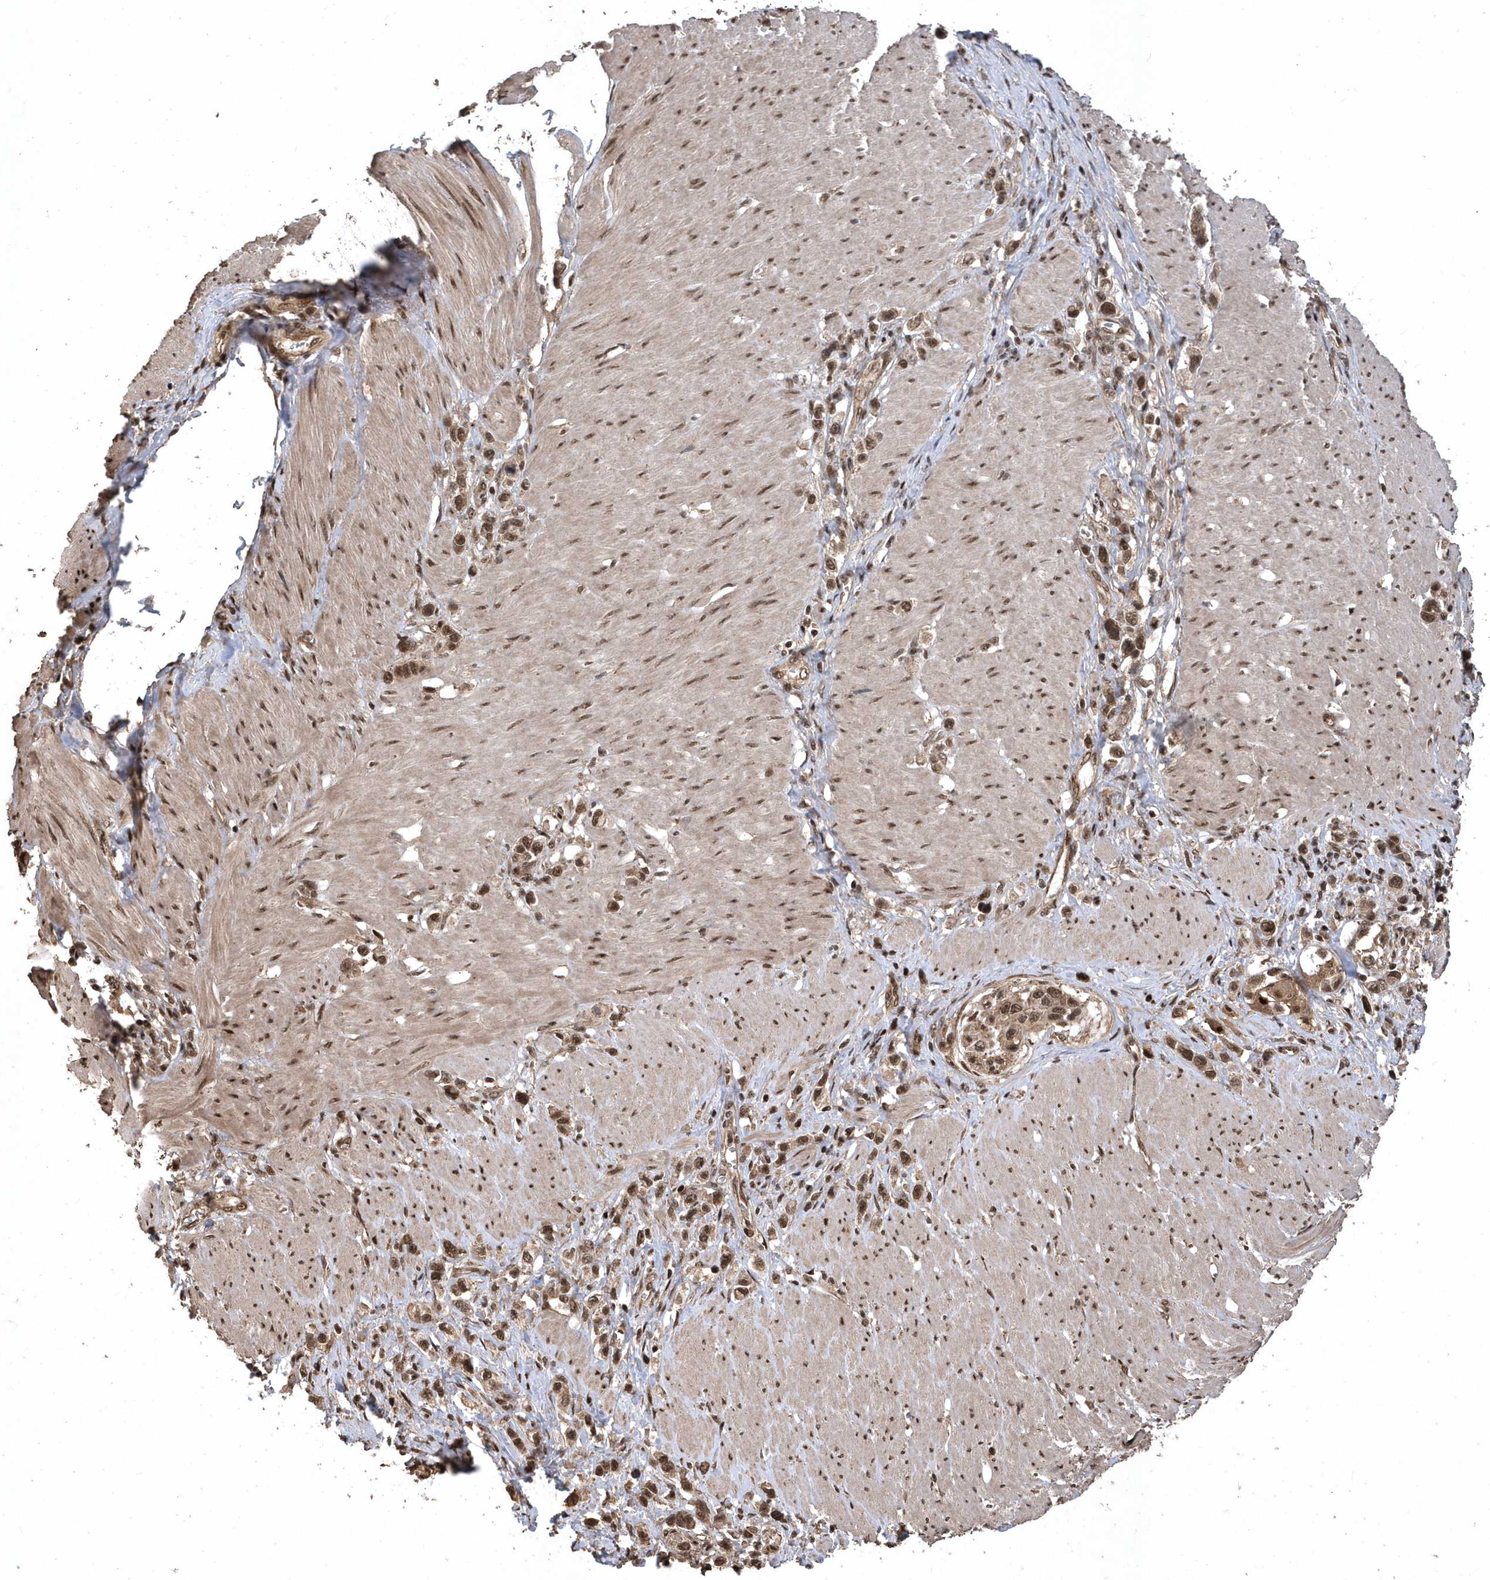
{"staining": {"intensity": "moderate", "quantity": ">75%", "location": "cytoplasmic/membranous,nuclear"}, "tissue": "stomach cancer", "cell_type": "Tumor cells", "image_type": "cancer", "snomed": [{"axis": "morphology", "description": "Normal tissue, NOS"}, {"axis": "morphology", "description": "Adenocarcinoma, NOS"}, {"axis": "topography", "description": "Stomach, upper"}, {"axis": "topography", "description": "Stomach"}], "caption": "Stomach adenocarcinoma stained for a protein (brown) reveals moderate cytoplasmic/membranous and nuclear positive expression in approximately >75% of tumor cells.", "gene": "INTS12", "patient": {"sex": "female", "age": 65}}